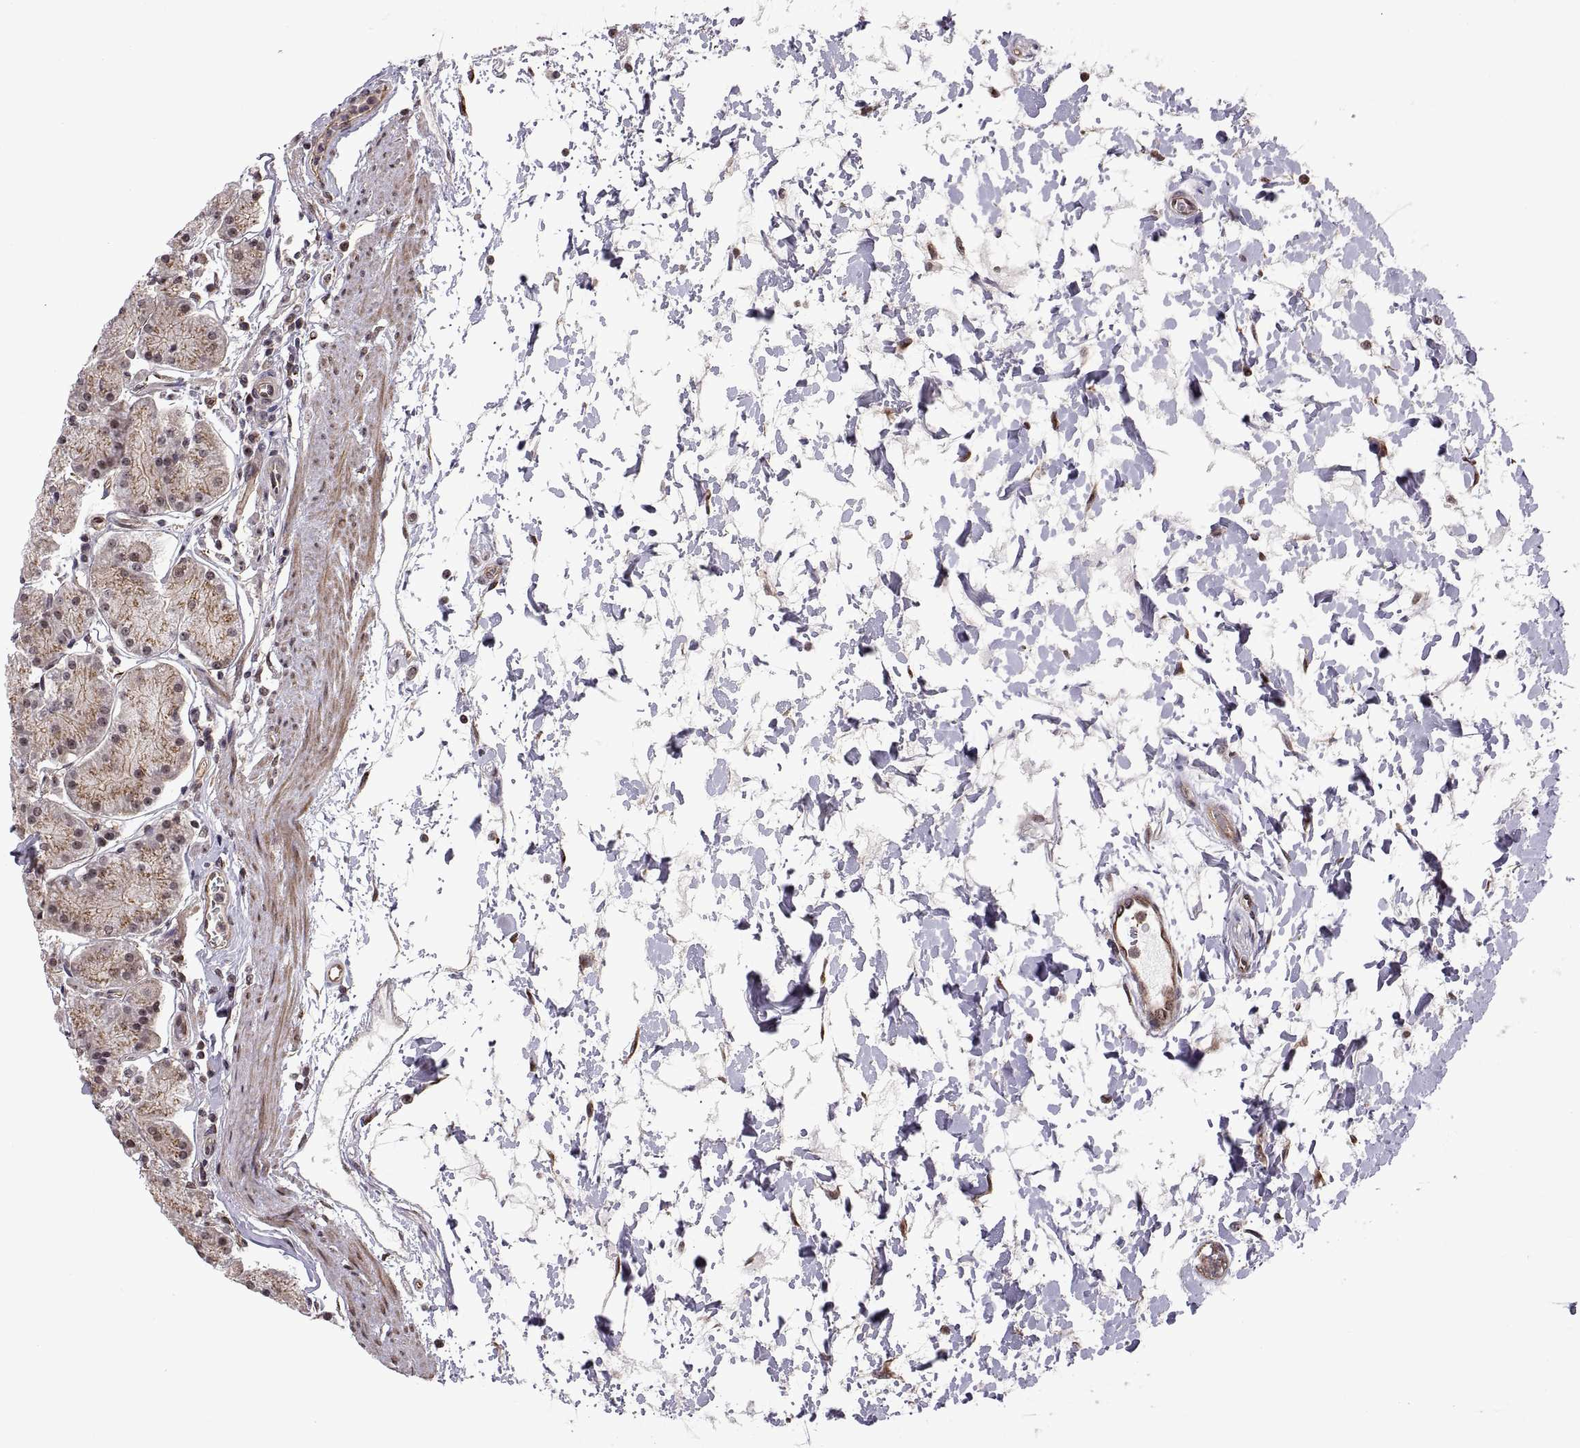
{"staining": {"intensity": "weak", "quantity": ">75%", "location": "cytoplasmic/membranous"}, "tissue": "stomach", "cell_type": "Glandular cells", "image_type": "normal", "snomed": [{"axis": "morphology", "description": "Normal tissue, NOS"}, {"axis": "topography", "description": "Stomach"}], "caption": "Immunohistochemistry micrograph of normal stomach stained for a protein (brown), which shows low levels of weak cytoplasmic/membranous staining in approximately >75% of glandular cells.", "gene": "ARRB1", "patient": {"sex": "male", "age": 54}}